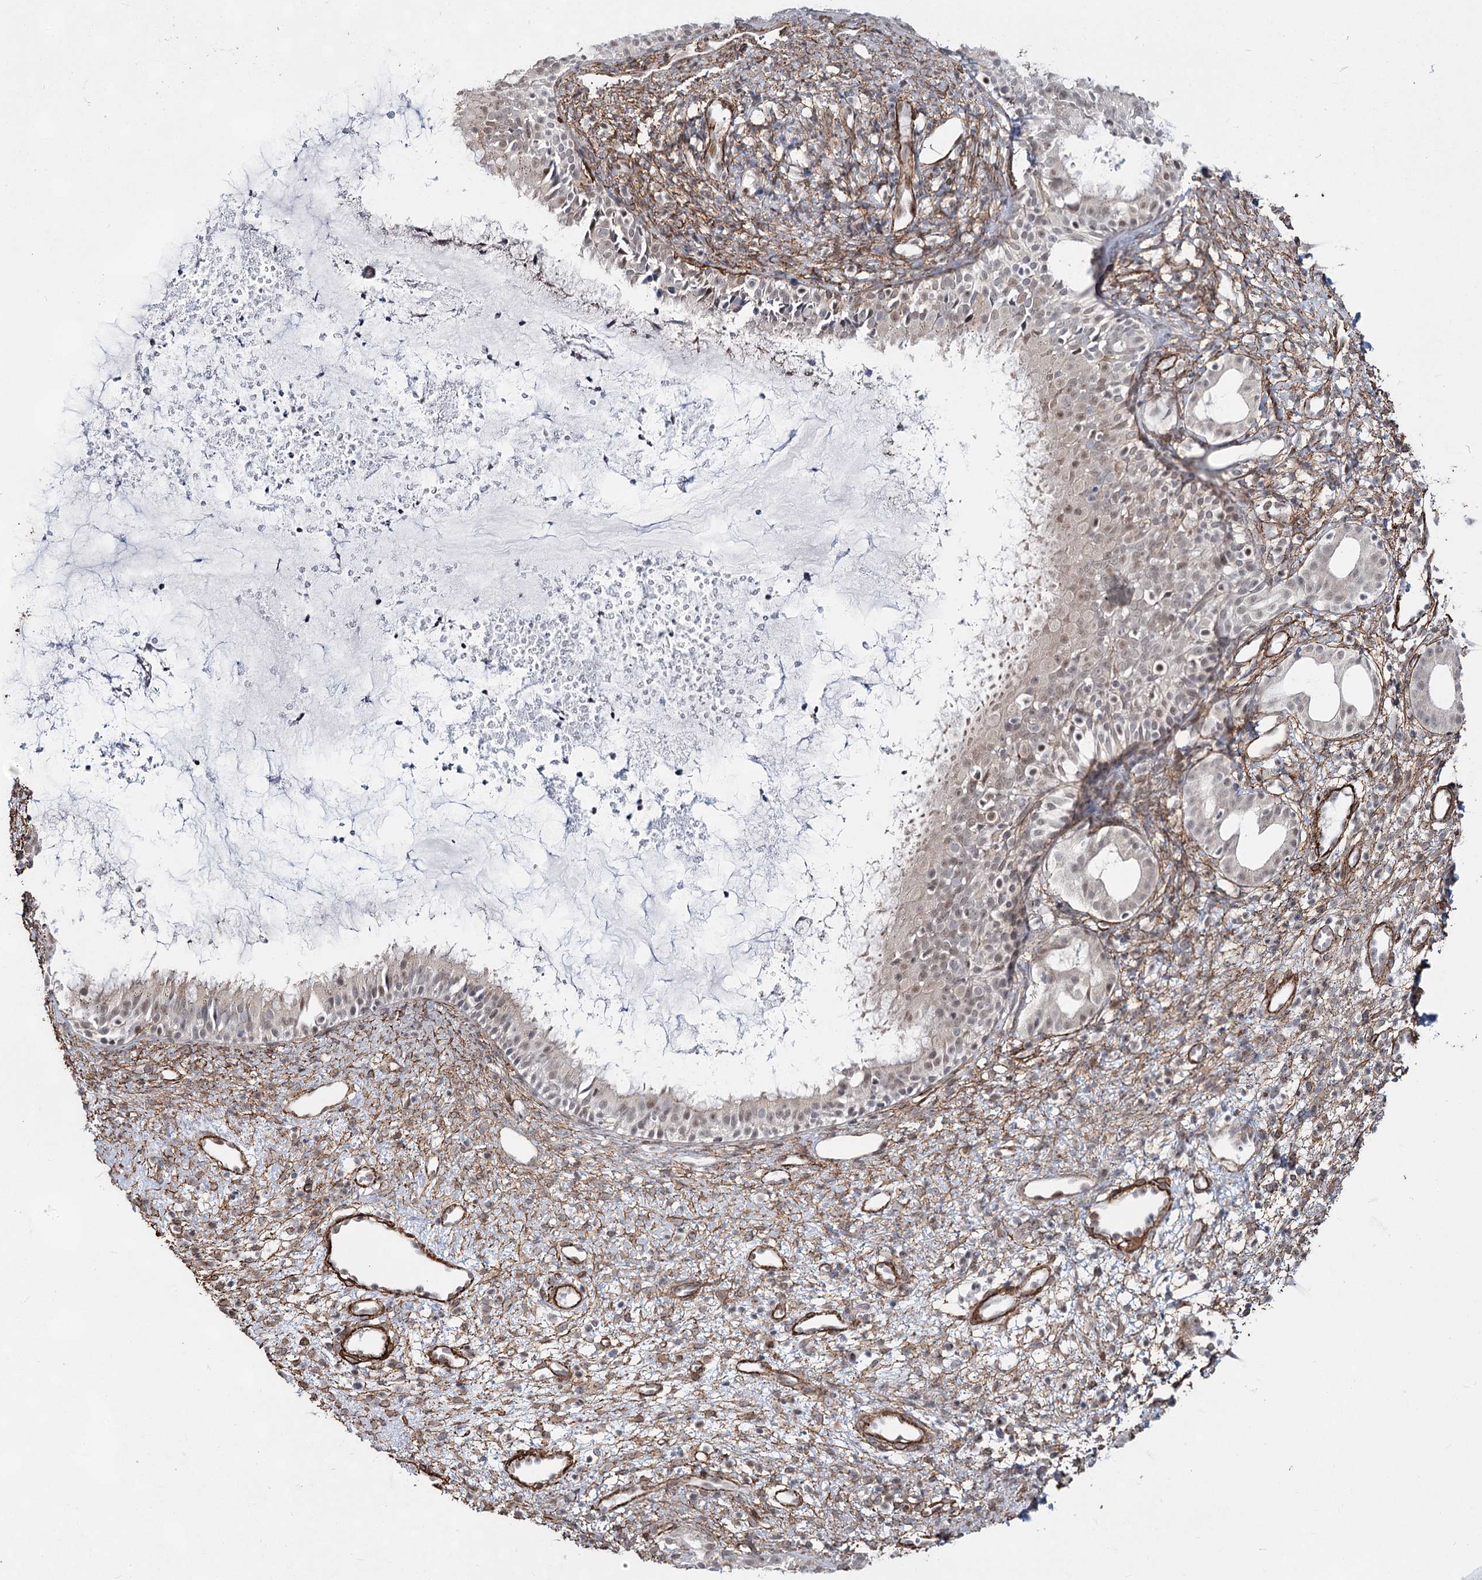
{"staining": {"intensity": "weak", "quantity": "<25%", "location": "nuclear"}, "tissue": "nasopharynx", "cell_type": "Respiratory epithelial cells", "image_type": "normal", "snomed": [{"axis": "morphology", "description": "Normal tissue, NOS"}, {"axis": "topography", "description": "Nasopharynx"}], "caption": "A high-resolution photomicrograph shows IHC staining of unremarkable nasopharynx, which demonstrates no significant staining in respiratory epithelial cells.", "gene": "CWF19L1", "patient": {"sex": "male", "age": 22}}